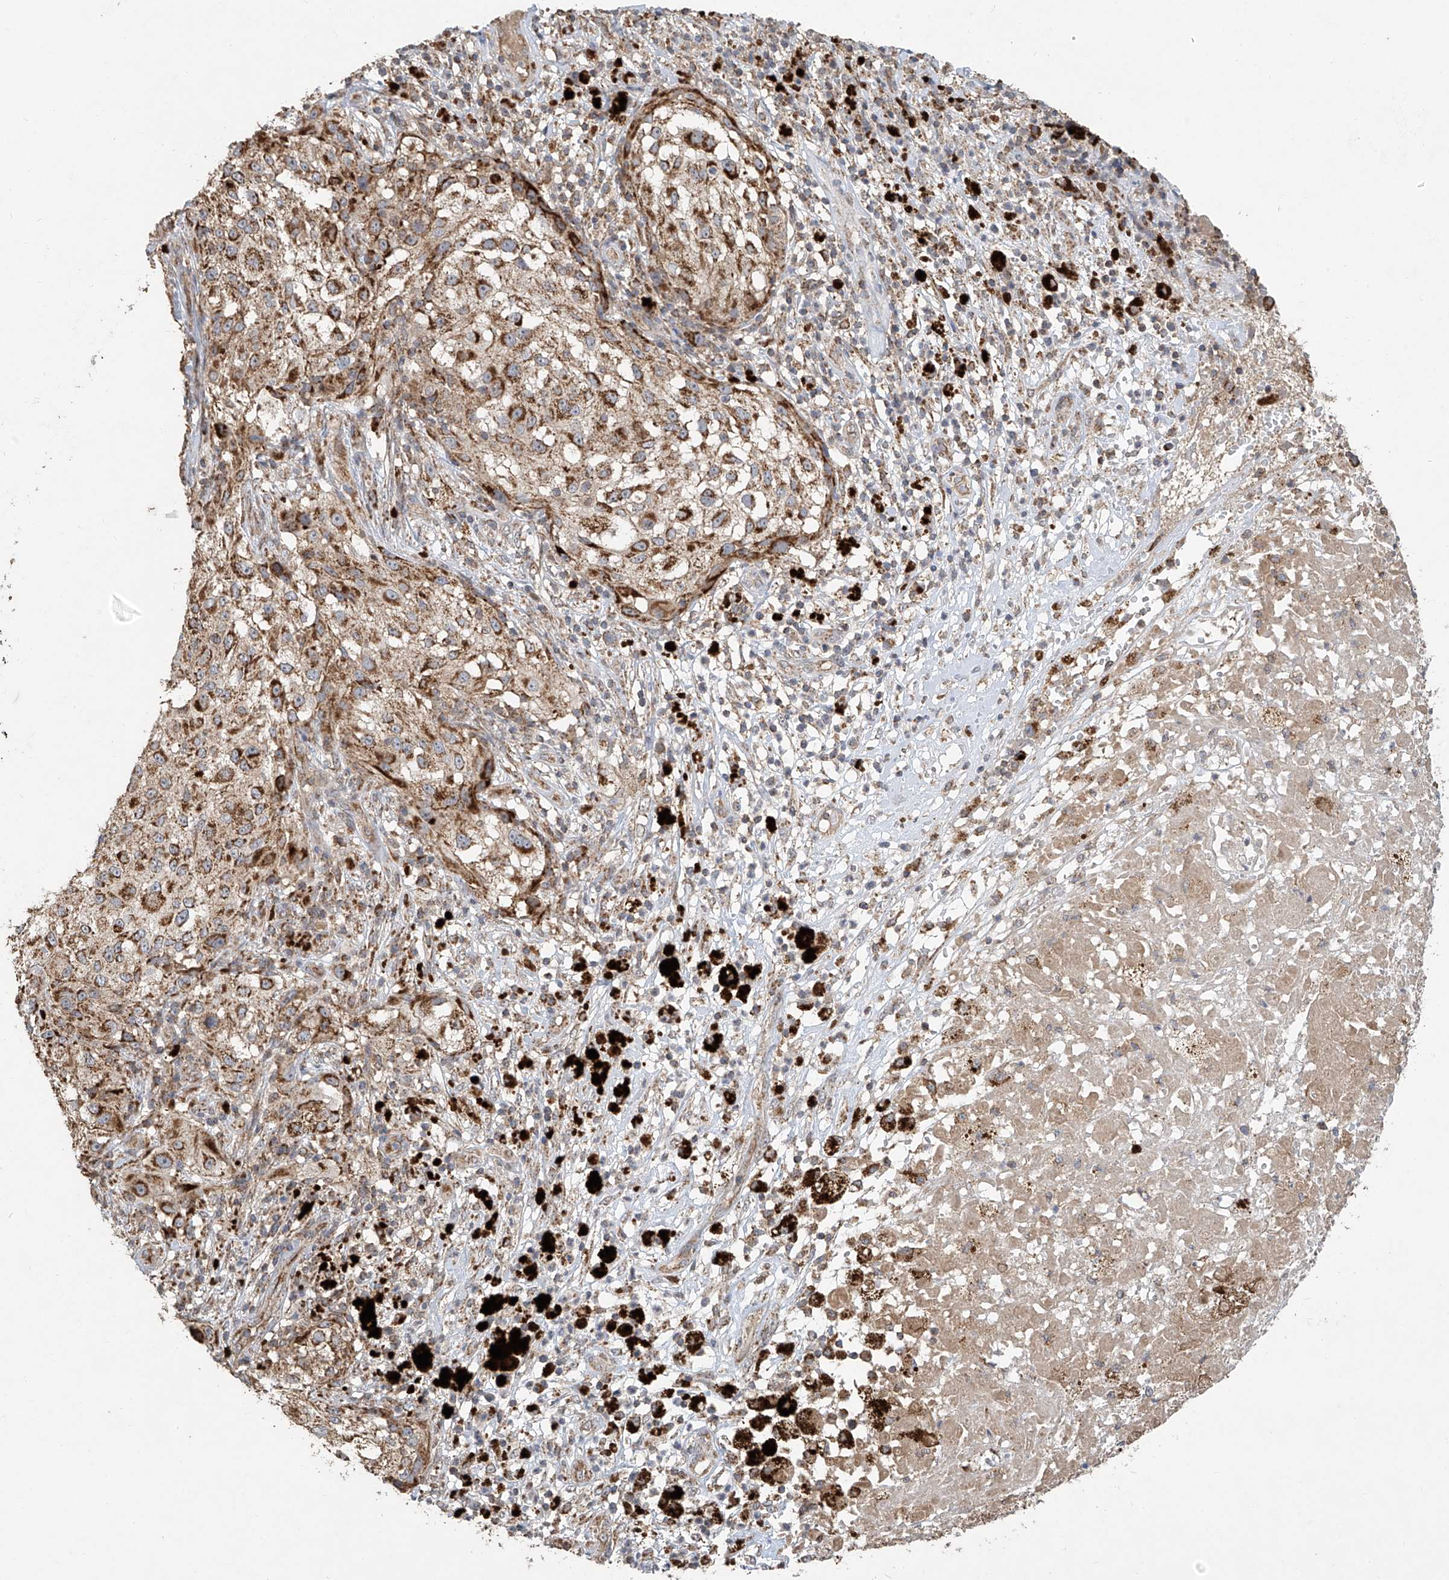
{"staining": {"intensity": "moderate", "quantity": ">75%", "location": "cytoplasmic/membranous"}, "tissue": "melanoma", "cell_type": "Tumor cells", "image_type": "cancer", "snomed": [{"axis": "morphology", "description": "Necrosis, NOS"}, {"axis": "morphology", "description": "Malignant melanoma, NOS"}, {"axis": "topography", "description": "Skin"}], "caption": "A brown stain highlights moderate cytoplasmic/membranous positivity of a protein in malignant melanoma tumor cells. (Stains: DAB (3,3'-diaminobenzidine) in brown, nuclei in blue, Microscopy: brightfield microscopy at high magnification).", "gene": "UQCC1", "patient": {"sex": "female", "age": 87}}